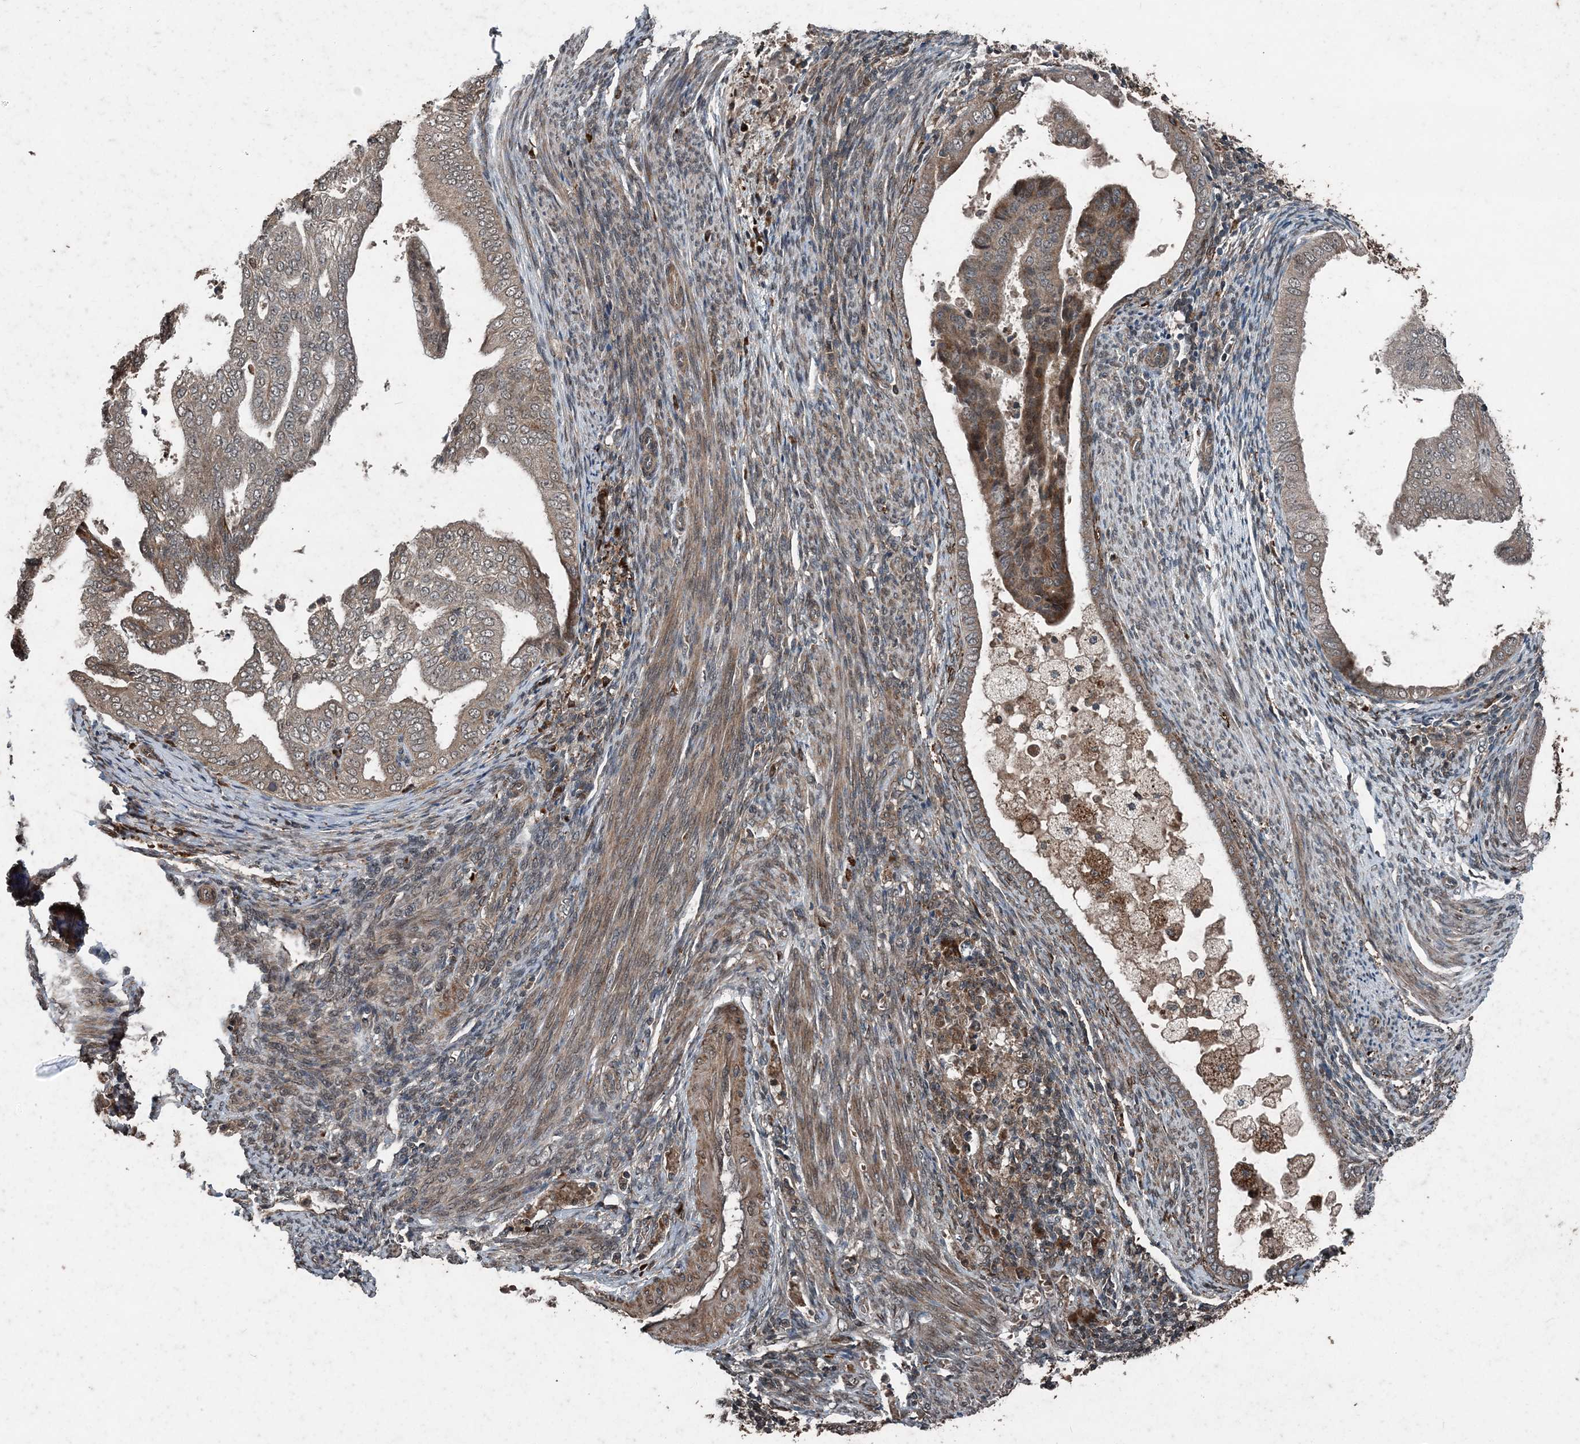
{"staining": {"intensity": "negative", "quantity": "none", "location": "none"}, "tissue": "endometrial cancer", "cell_type": "Tumor cells", "image_type": "cancer", "snomed": [{"axis": "morphology", "description": "Adenocarcinoma, NOS"}, {"axis": "topography", "description": "Endometrium"}], "caption": "Image shows no significant protein positivity in tumor cells of endometrial adenocarcinoma.", "gene": "CFL1", "patient": {"sex": "female", "age": 58}}